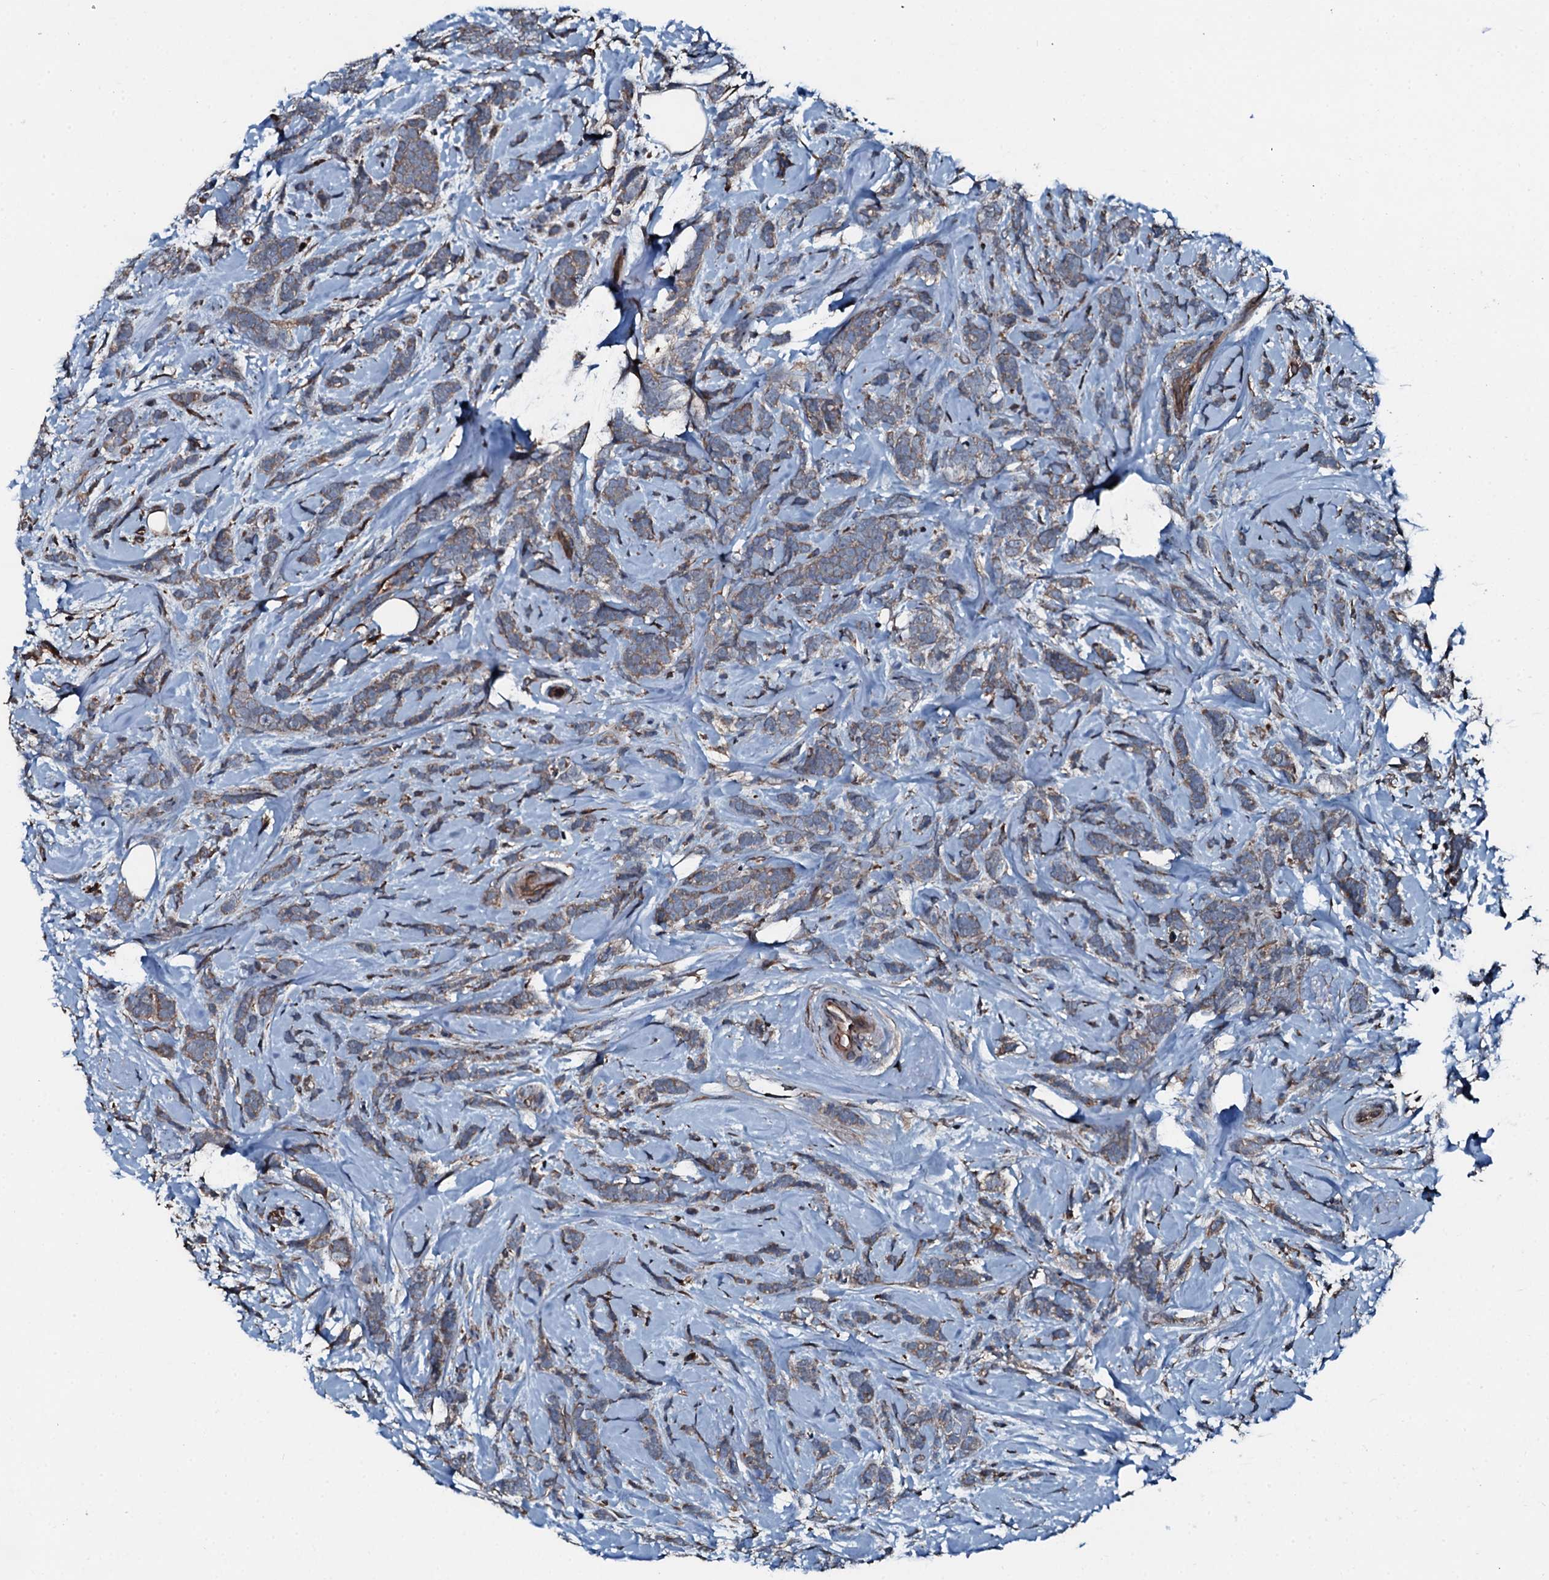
{"staining": {"intensity": "weak", "quantity": ">75%", "location": "cytoplasmic/membranous"}, "tissue": "breast cancer", "cell_type": "Tumor cells", "image_type": "cancer", "snomed": [{"axis": "morphology", "description": "Lobular carcinoma"}, {"axis": "topography", "description": "Breast"}], "caption": "Protein staining of breast cancer (lobular carcinoma) tissue shows weak cytoplasmic/membranous expression in about >75% of tumor cells.", "gene": "AARS1", "patient": {"sex": "female", "age": 58}}